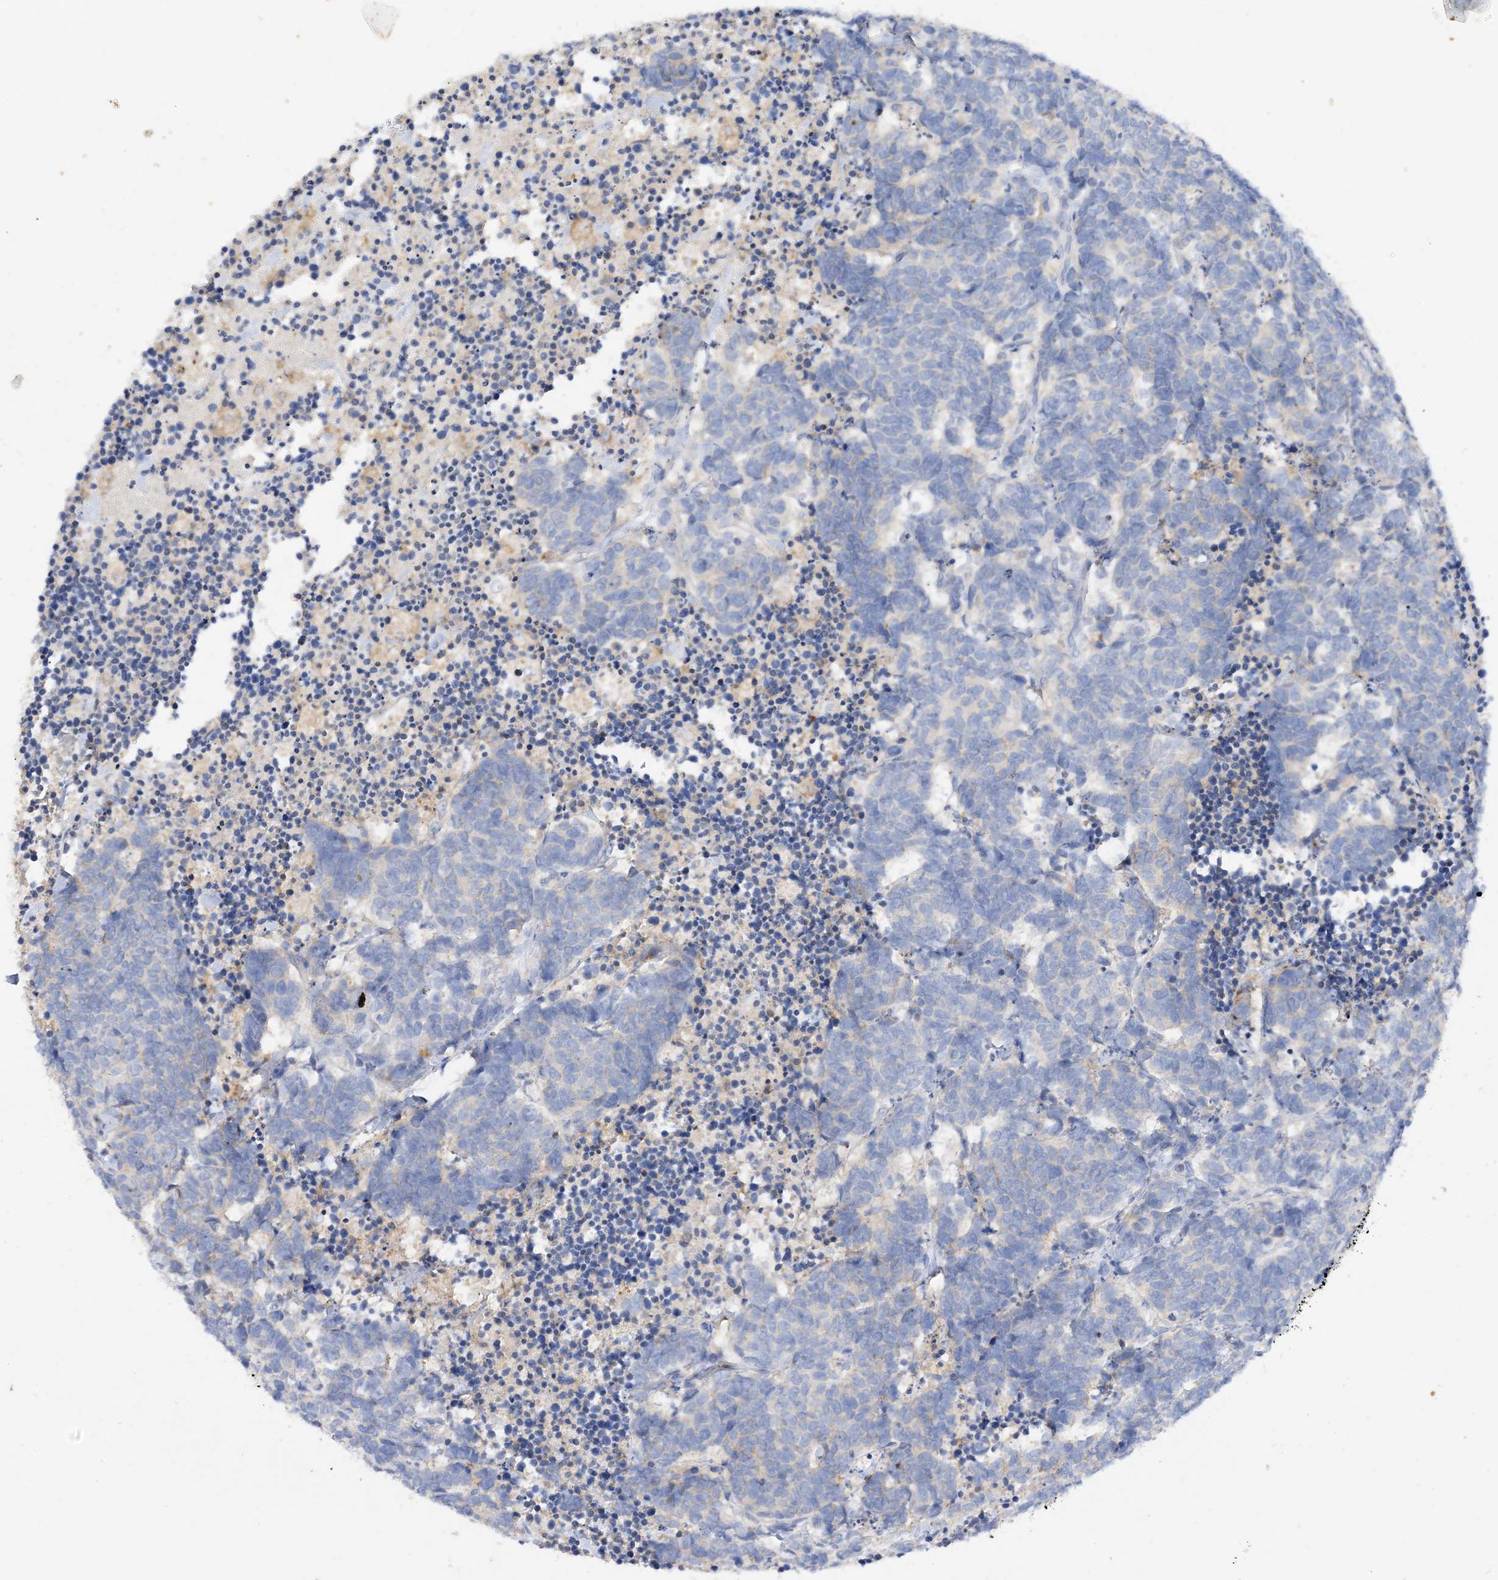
{"staining": {"intensity": "negative", "quantity": "none", "location": "none"}, "tissue": "carcinoid", "cell_type": "Tumor cells", "image_type": "cancer", "snomed": [{"axis": "morphology", "description": "Carcinoma, NOS"}, {"axis": "morphology", "description": "Carcinoid, malignant, NOS"}, {"axis": "topography", "description": "Urinary bladder"}], "caption": "Human carcinoid stained for a protein using immunohistochemistry (IHC) shows no expression in tumor cells.", "gene": "ARV1", "patient": {"sex": "male", "age": 57}}